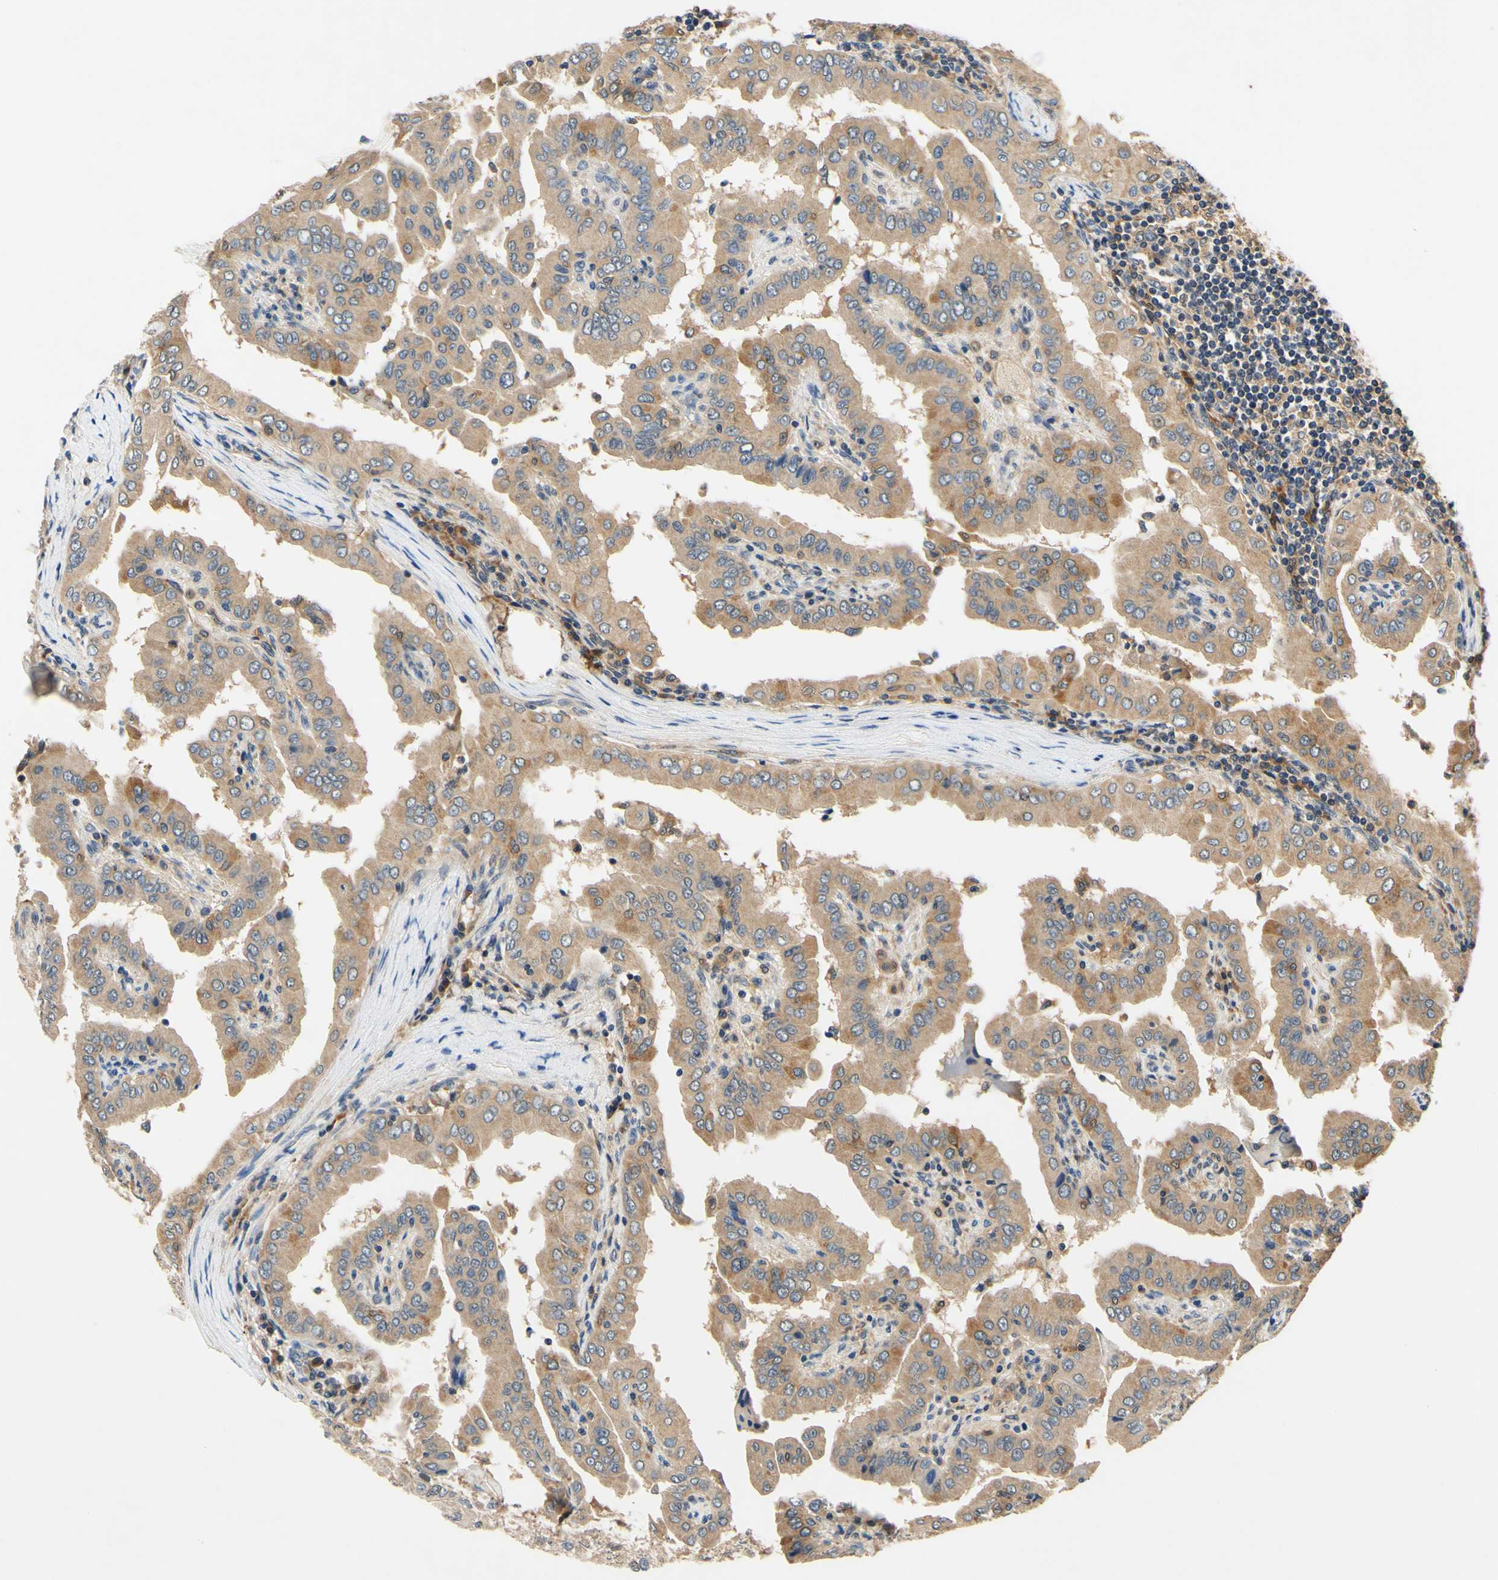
{"staining": {"intensity": "moderate", "quantity": ">75%", "location": "cytoplasmic/membranous"}, "tissue": "thyroid cancer", "cell_type": "Tumor cells", "image_type": "cancer", "snomed": [{"axis": "morphology", "description": "Papillary adenocarcinoma, NOS"}, {"axis": "topography", "description": "Thyroid gland"}], "caption": "Immunohistochemistry (IHC) micrograph of neoplastic tissue: papillary adenocarcinoma (thyroid) stained using immunohistochemistry (IHC) exhibits medium levels of moderate protein expression localized specifically in the cytoplasmic/membranous of tumor cells, appearing as a cytoplasmic/membranous brown color.", "gene": "PLA2G4A", "patient": {"sex": "male", "age": 33}}